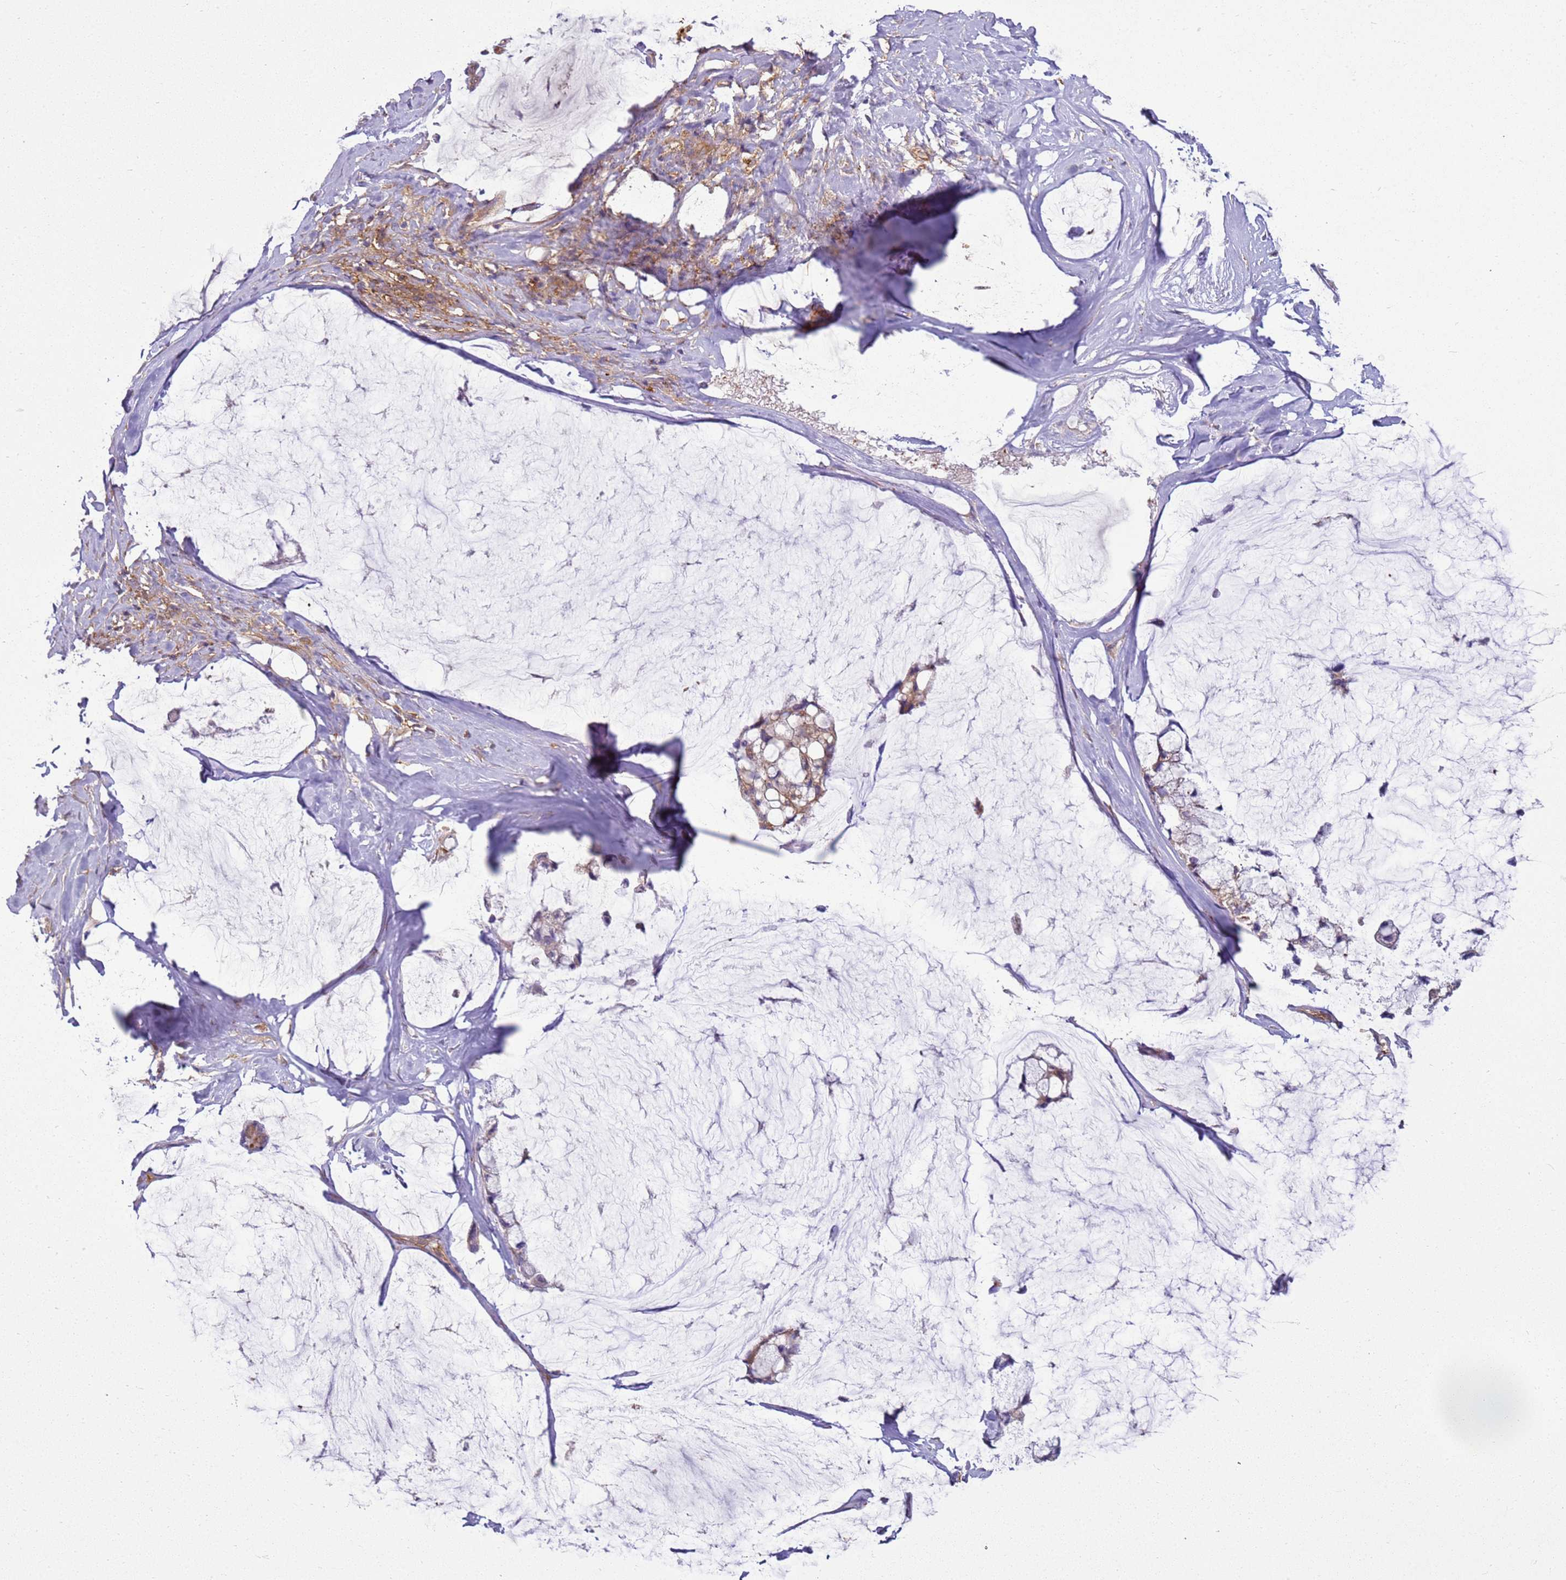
{"staining": {"intensity": "weak", "quantity": "25%-75%", "location": "cytoplasmic/membranous"}, "tissue": "ovarian cancer", "cell_type": "Tumor cells", "image_type": "cancer", "snomed": [{"axis": "morphology", "description": "Cystadenocarcinoma, mucinous, NOS"}, {"axis": "topography", "description": "Ovary"}], "caption": "There is low levels of weak cytoplasmic/membranous positivity in tumor cells of ovarian mucinous cystadenocarcinoma, as demonstrated by immunohistochemical staining (brown color).", "gene": "SNX21", "patient": {"sex": "female", "age": 39}}